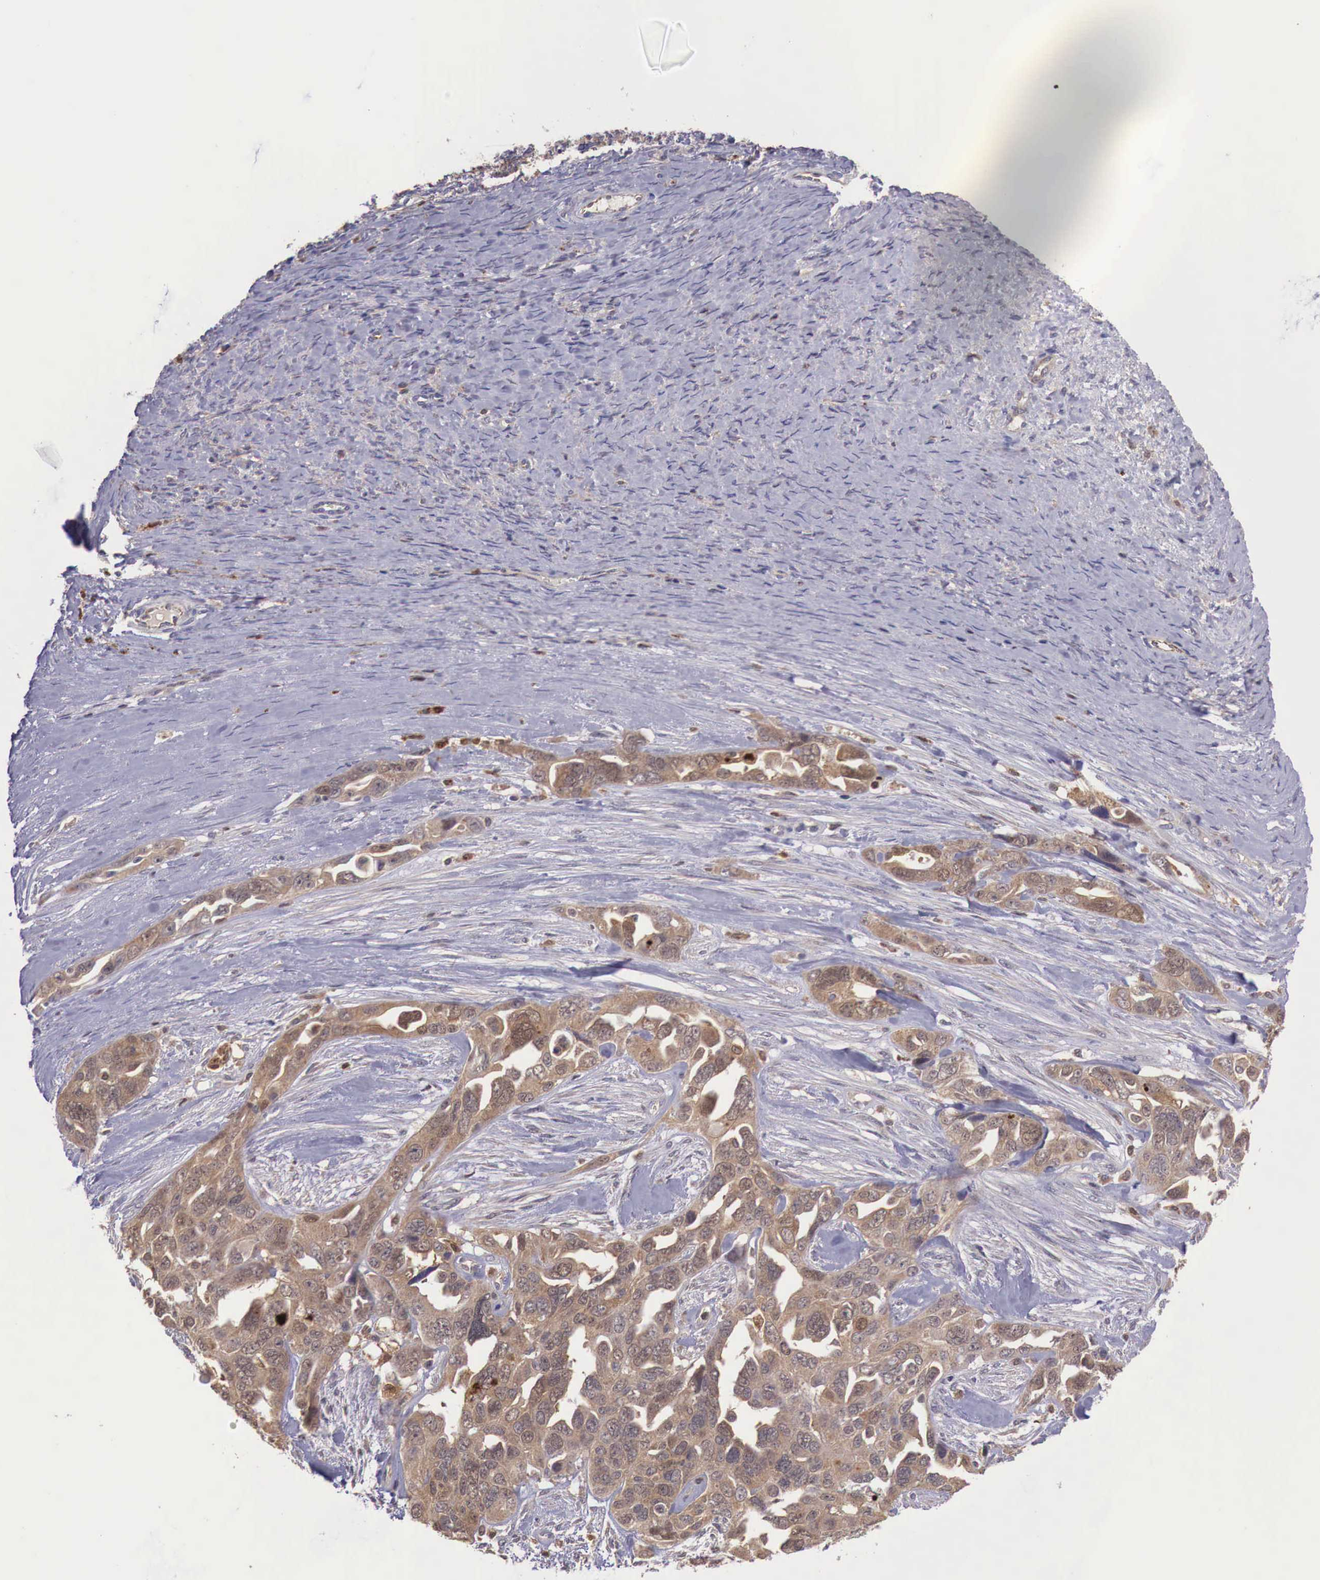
{"staining": {"intensity": "moderate", "quantity": ">75%", "location": "cytoplasmic/membranous"}, "tissue": "ovarian cancer", "cell_type": "Tumor cells", "image_type": "cancer", "snomed": [{"axis": "morphology", "description": "Cystadenocarcinoma, serous, NOS"}, {"axis": "topography", "description": "Ovary"}], "caption": "Protein analysis of ovarian cancer (serous cystadenocarcinoma) tissue demonstrates moderate cytoplasmic/membranous positivity in approximately >75% of tumor cells.", "gene": "GAB2", "patient": {"sex": "female", "age": 63}}